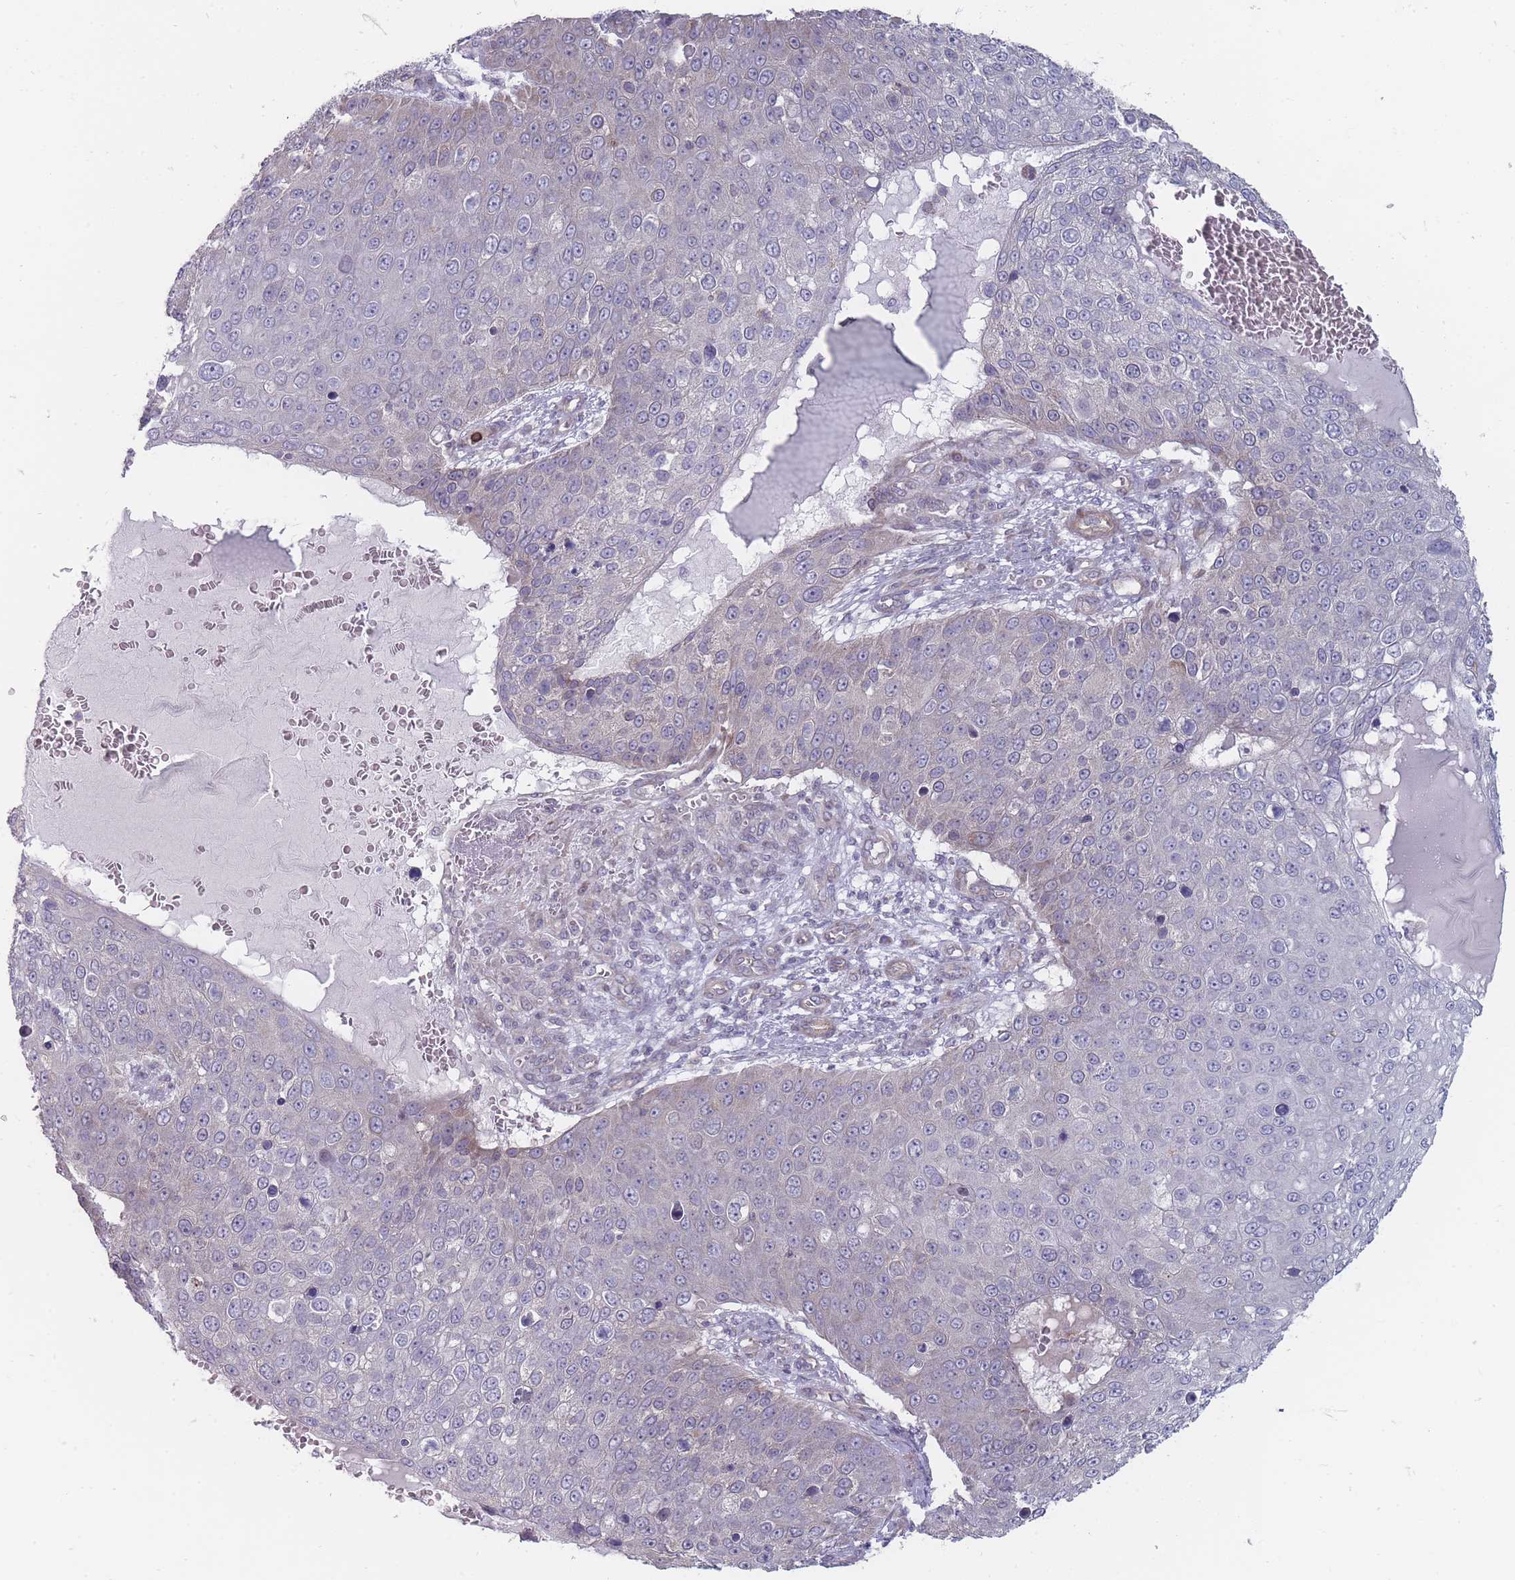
{"staining": {"intensity": "negative", "quantity": "none", "location": "none"}, "tissue": "skin cancer", "cell_type": "Tumor cells", "image_type": "cancer", "snomed": [{"axis": "morphology", "description": "Squamous cell carcinoma, NOS"}, {"axis": "topography", "description": "Skin"}], "caption": "Photomicrograph shows no protein staining in tumor cells of squamous cell carcinoma (skin) tissue.", "gene": "PCDH12", "patient": {"sex": "male", "age": 71}}